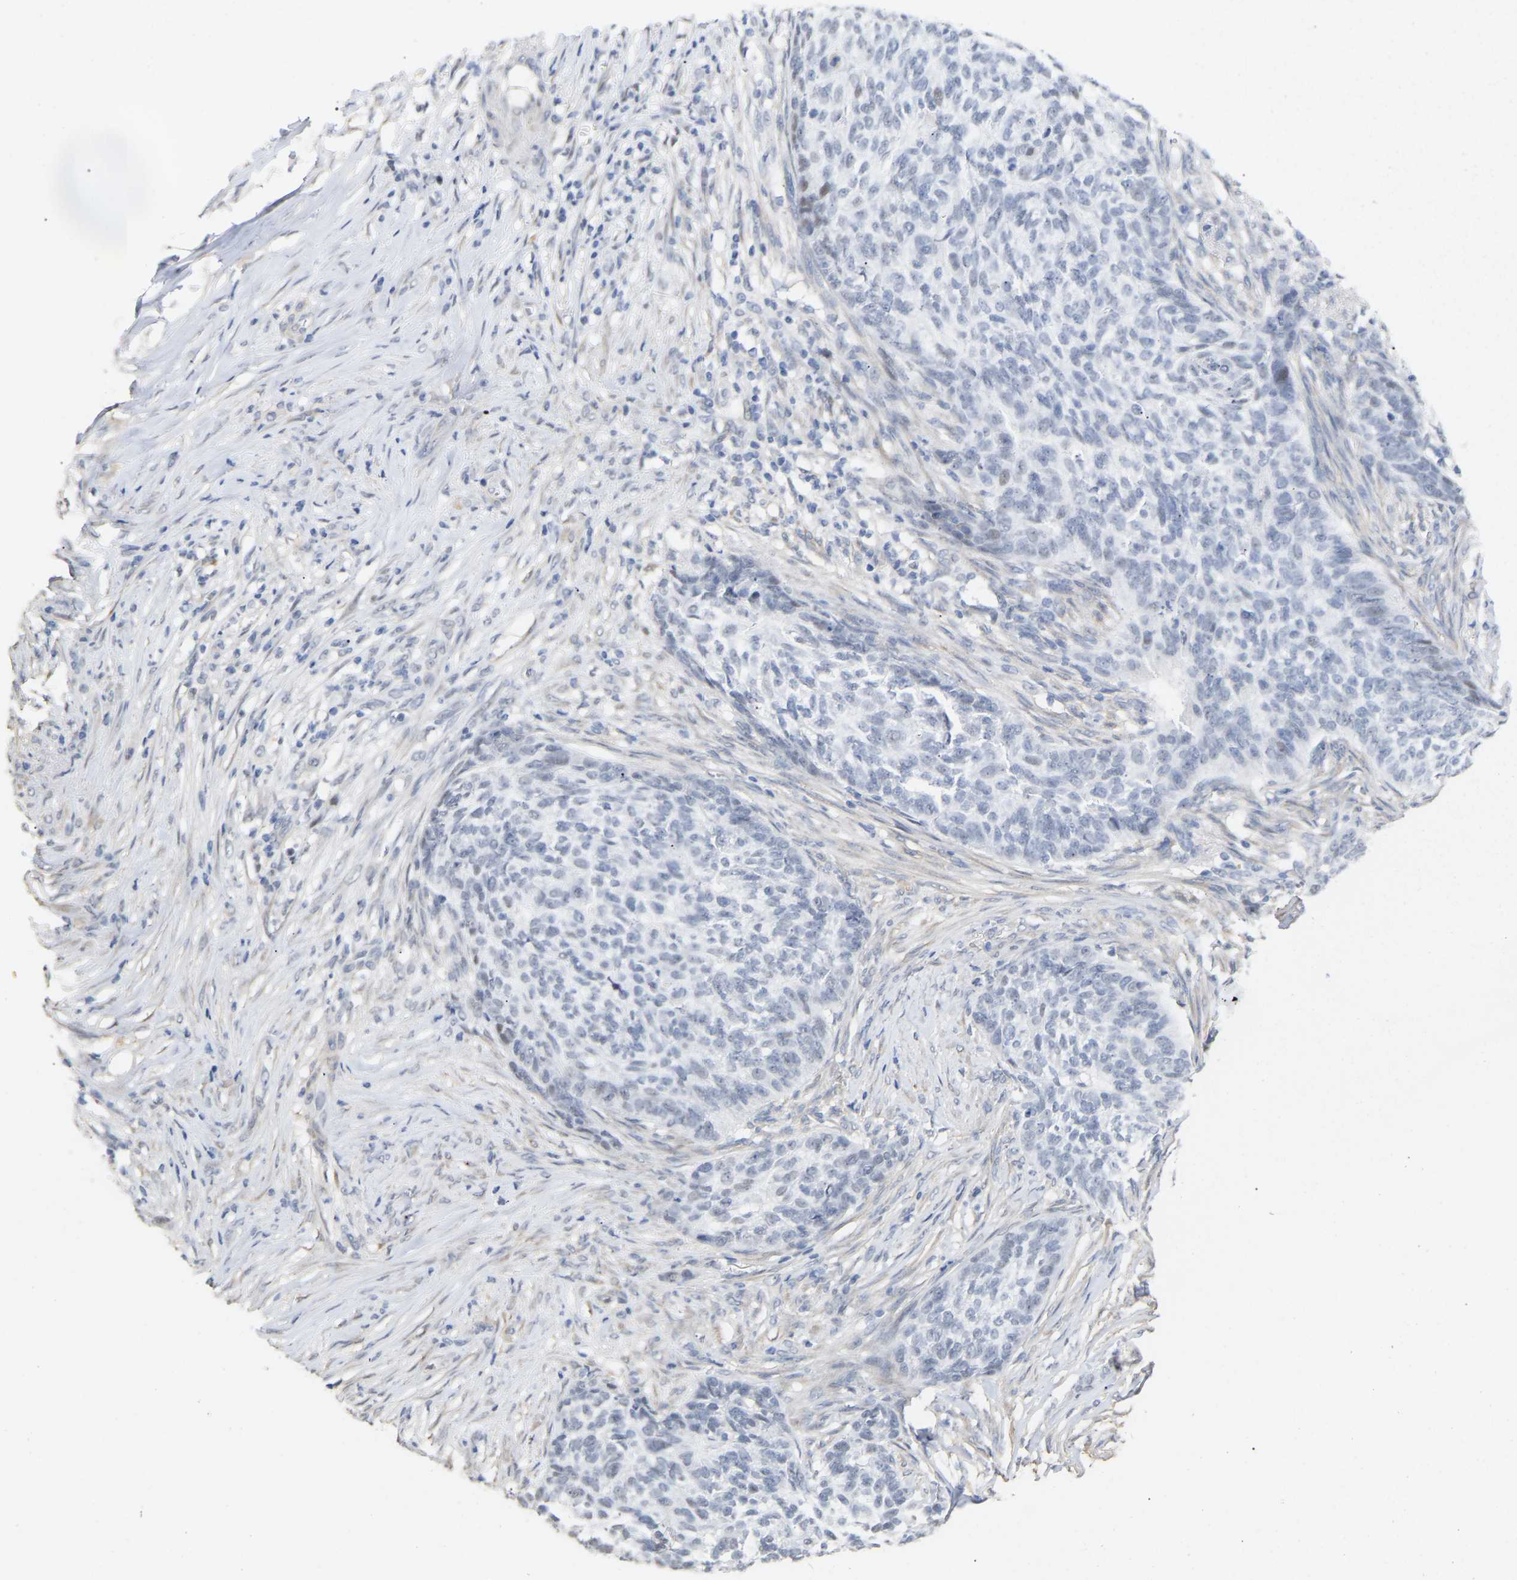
{"staining": {"intensity": "negative", "quantity": "none", "location": "none"}, "tissue": "skin cancer", "cell_type": "Tumor cells", "image_type": "cancer", "snomed": [{"axis": "morphology", "description": "Basal cell carcinoma"}, {"axis": "topography", "description": "Skin"}], "caption": "DAB immunohistochemical staining of human basal cell carcinoma (skin) demonstrates no significant positivity in tumor cells. (DAB (3,3'-diaminobenzidine) immunohistochemistry (IHC) visualized using brightfield microscopy, high magnification).", "gene": "AMPH", "patient": {"sex": "male", "age": 85}}